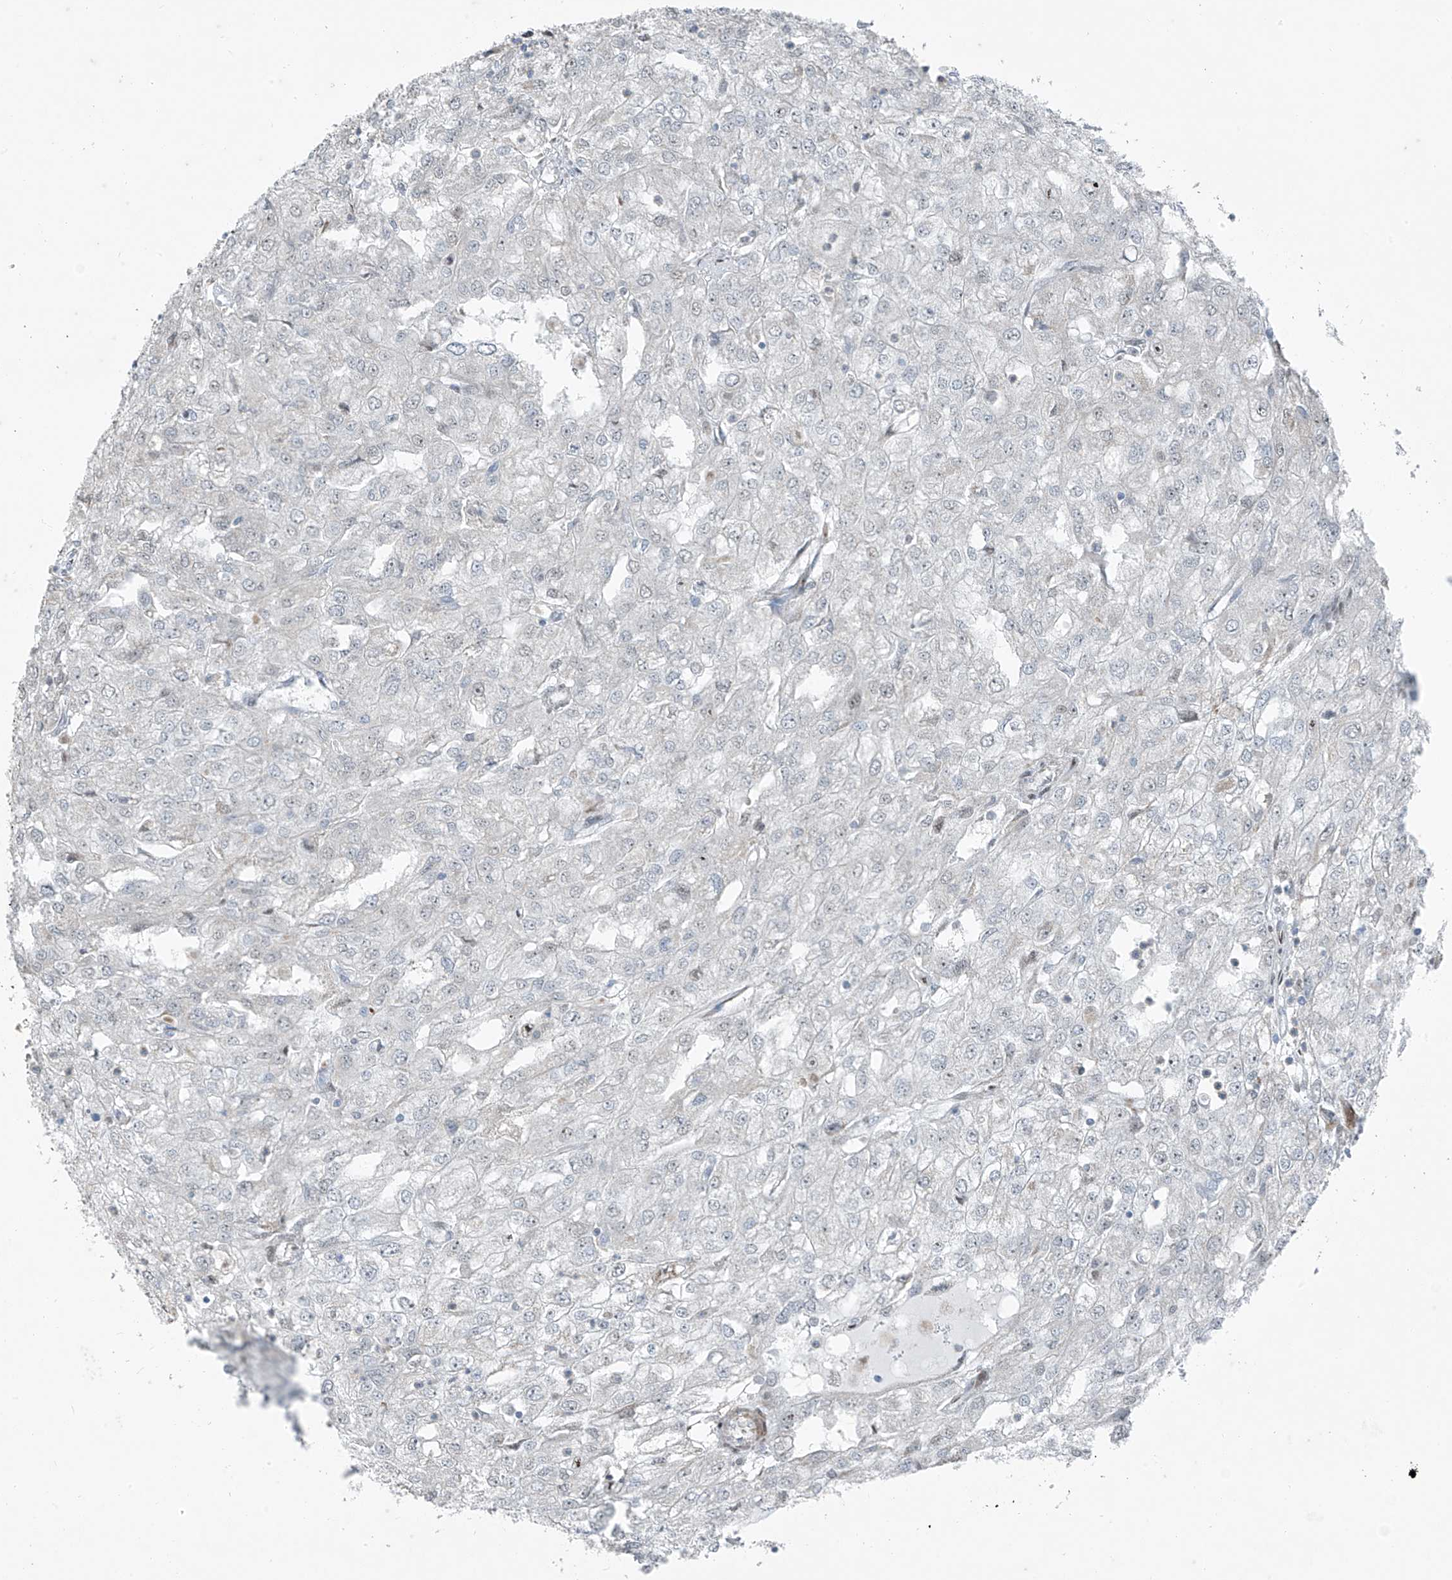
{"staining": {"intensity": "negative", "quantity": "none", "location": "none"}, "tissue": "renal cancer", "cell_type": "Tumor cells", "image_type": "cancer", "snomed": [{"axis": "morphology", "description": "Adenocarcinoma, NOS"}, {"axis": "topography", "description": "Kidney"}], "caption": "IHC of human renal adenocarcinoma displays no positivity in tumor cells.", "gene": "PPCS", "patient": {"sex": "female", "age": 54}}